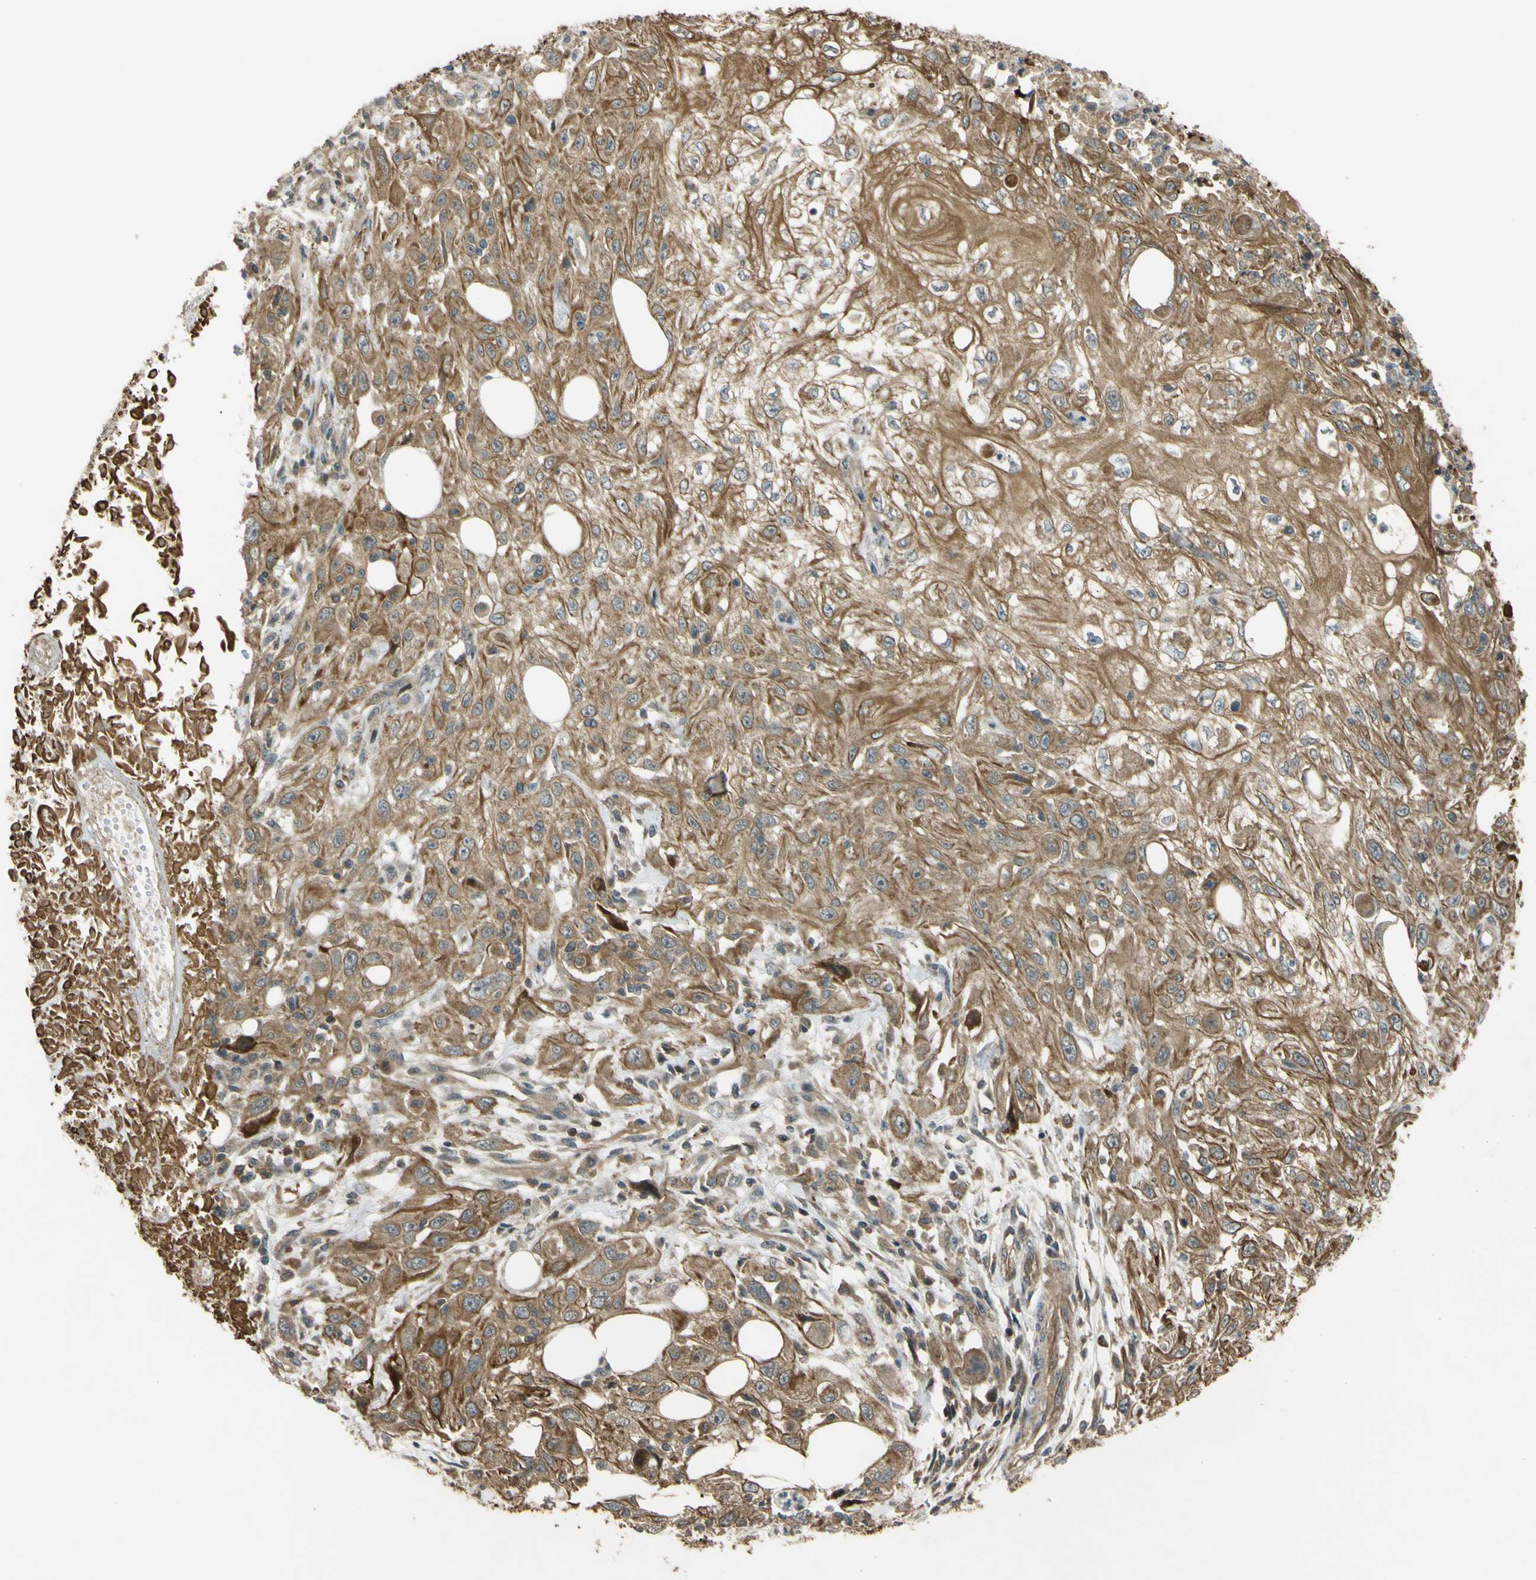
{"staining": {"intensity": "moderate", "quantity": ">75%", "location": "cytoplasmic/membranous"}, "tissue": "skin cancer", "cell_type": "Tumor cells", "image_type": "cancer", "snomed": [{"axis": "morphology", "description": "Squamous cell carcinoma, NOS"}, {"axis": "topography", "description": "Skin"}], "caption": "IHC histopathology image of neoplastic tissue: skin cancer (squamous cell carcinoma) stained using immunohistochemistry displays medium levels of moderate protein expression localized specifically in the cytoplasmic/membranous of tumor cells, appearing as a cytoplasmic/membranous brown color.", "gene": "FLII", "patient": {"sex": "male", "age": 75}}